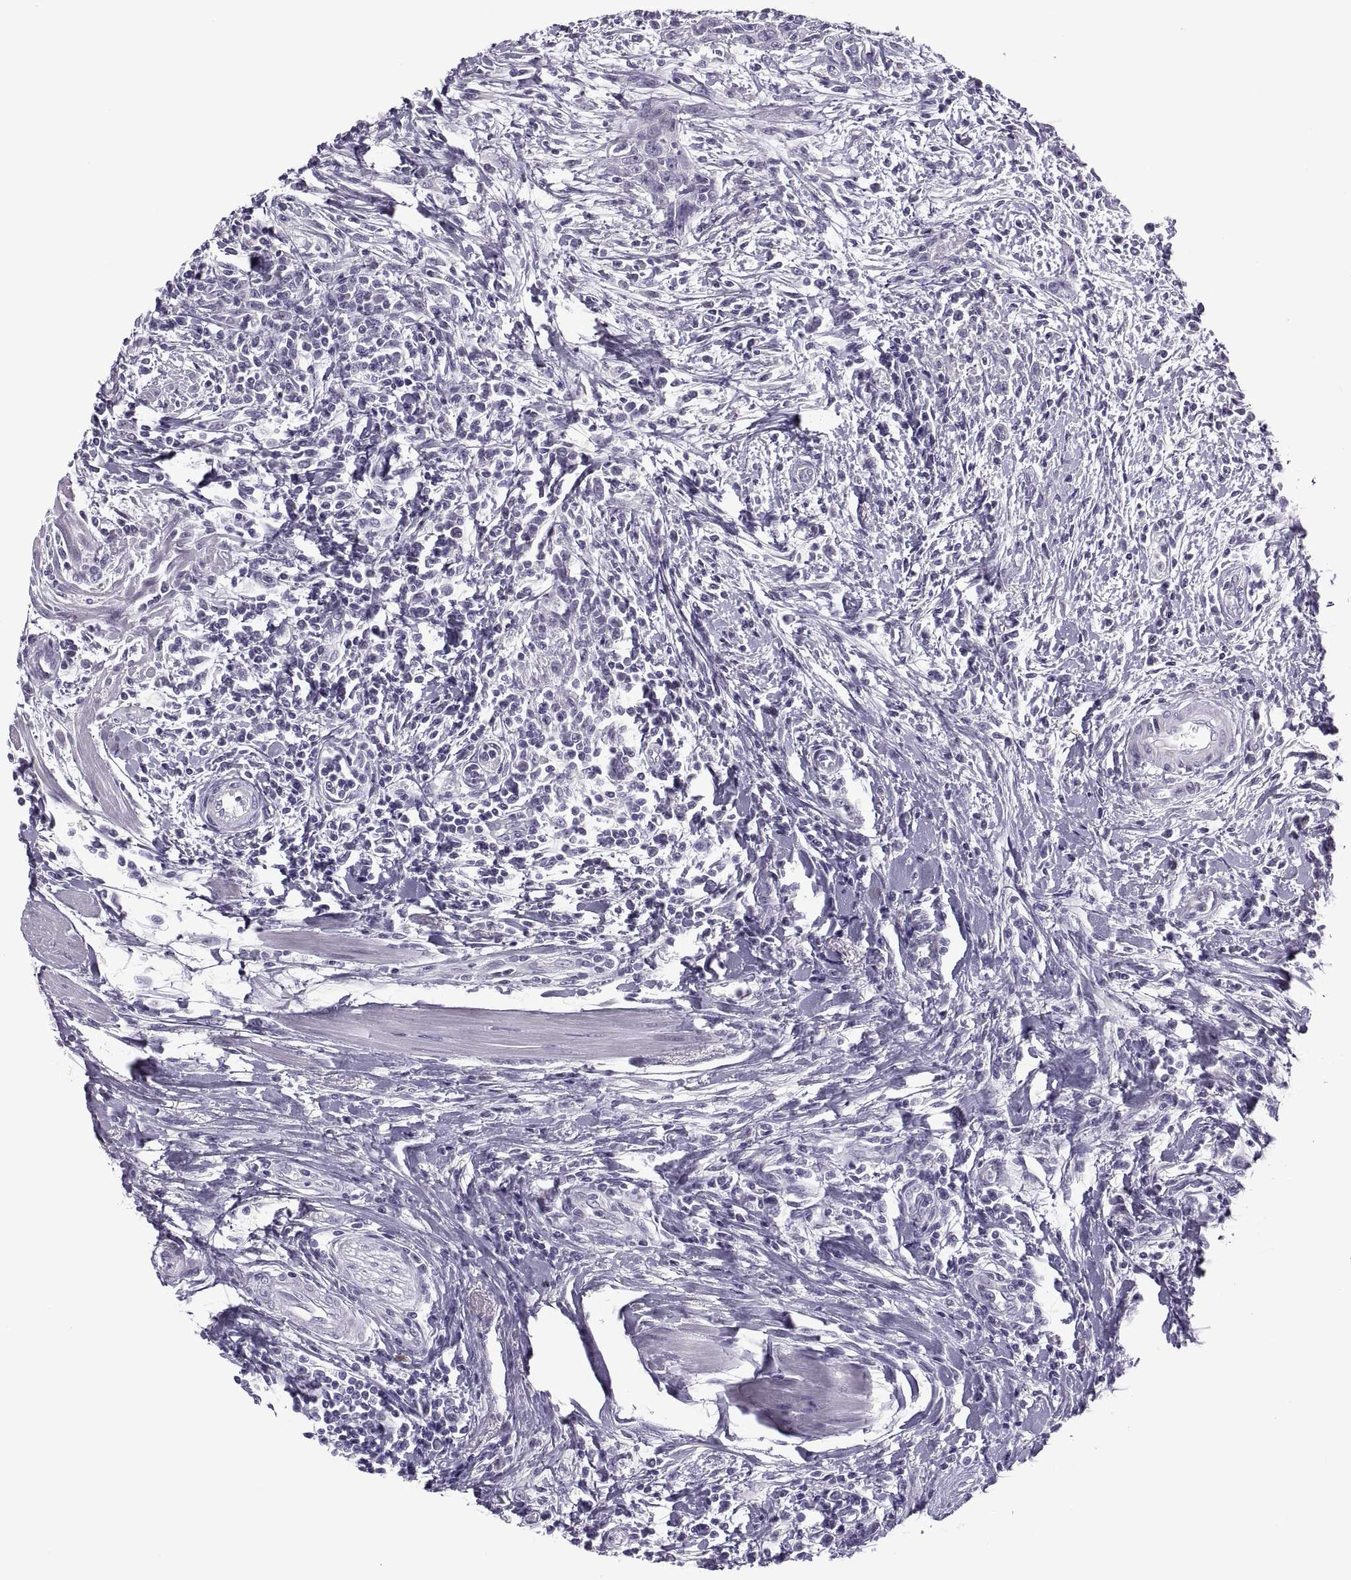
{"staining": {"intensity": "negative", "quantity": "none", "location": "none"}, "tissue": "urothelial cancer", "cell_type": "Tumor cells", "image_type": "cancer", "snomed": [{"axis": "morphology", "description": "Urothelial carcinoma, High grade"}, {"axis": "topography", "description": "Urinary bladder"}], "caption": "An IHC micrograph of urothelial carcinoma (high-grade) is shown. There is no staining in tumor cells of urothelial carcinoma (high-grade). (Brightfield microscopy of DAB IHC at high magnification).", "gene": "SYNGR4", "patient": {"sex": "male", "age": 83}}